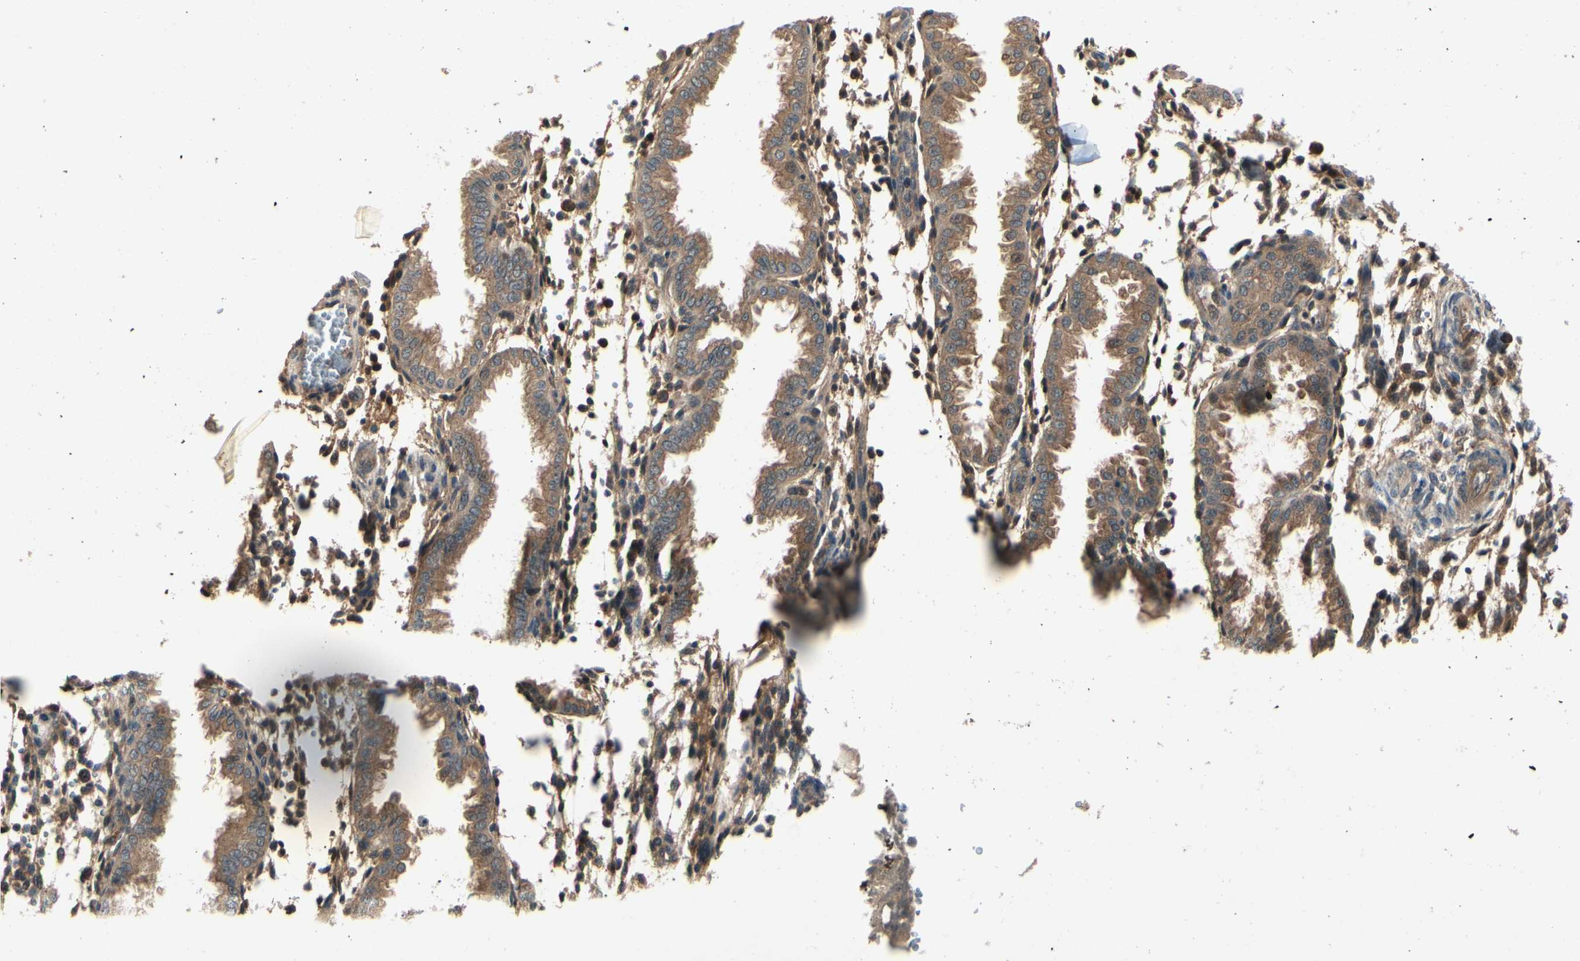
{"staining": {"intensity": "strong", "quantity": ">75%", "location": "cytoplasmic/membranous,nuclear"}, "tissue": "endometrium", "cell_type": "Cells in endometrial stroma", "image_type": "normal", "snomed": [{"axis": "morphology", "description": "Normal tissue, NOS"}, {"axis": "topography", "description": "Endometrium"}], "caption": "High-magnification brightfield microscopy of normal endometrium stained with DAB (3,3'-diaminobenzidine) (brown) and counterstained with hematoxylin (blue). cells in endometrial stroma exhibit strong cytoplasmic/membranous,nuclear positivity is appreciated in approximately>75% of cells.", "gene": "RNF14", "patient": {"sex": "female", "age": 33}}